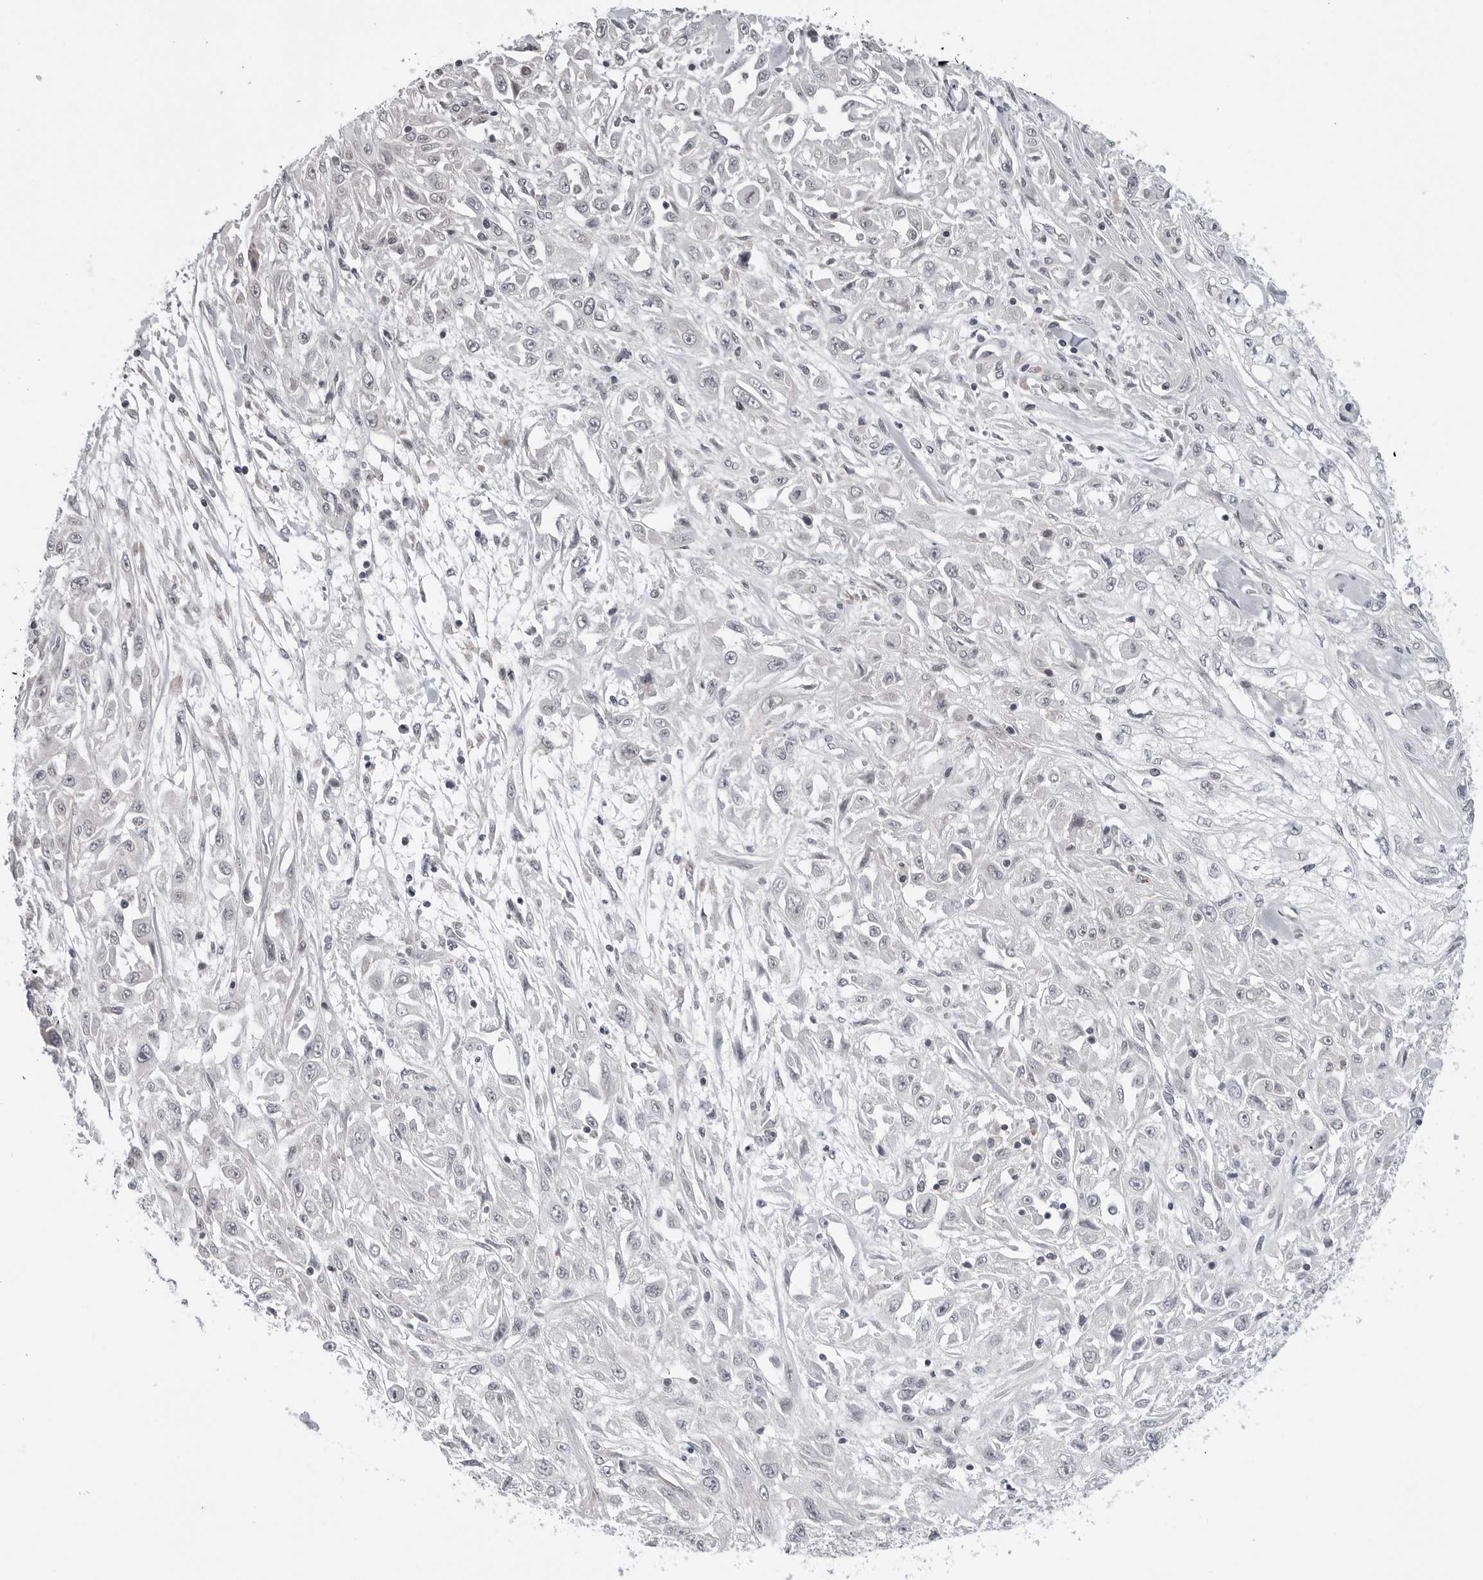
{"staining": {"intensity": "negative", "quantity": "none", "location": "none"}, "tissue": "skin cancer", "cell_type": "Tumor cells", "image_type": "cancer", "snomed": [{"axis": "morphology", "description": "Squamous cell carcinoma, NOS"}, {"axis": "morphology", "description": "Squamous cell carcinoma, metastatic, NOS"}, {"axis": "topography", "description": "Skin"}, {"axis": "topography", "description": "Lymph node"}], "caption": "This is a histopathology image of immunohistochemistry staining of metastatic squamous cell carcinoma (skin), which shows no expression in tumor cells. Brightfield microscopy of IHC stained with DAB (3,3'-diaminobenzidine) (brown) and hematoxylin (blue), captured at high magnification.", "gene": "ADAMTS5", "patient": {"sex": "male", "age": 75}}